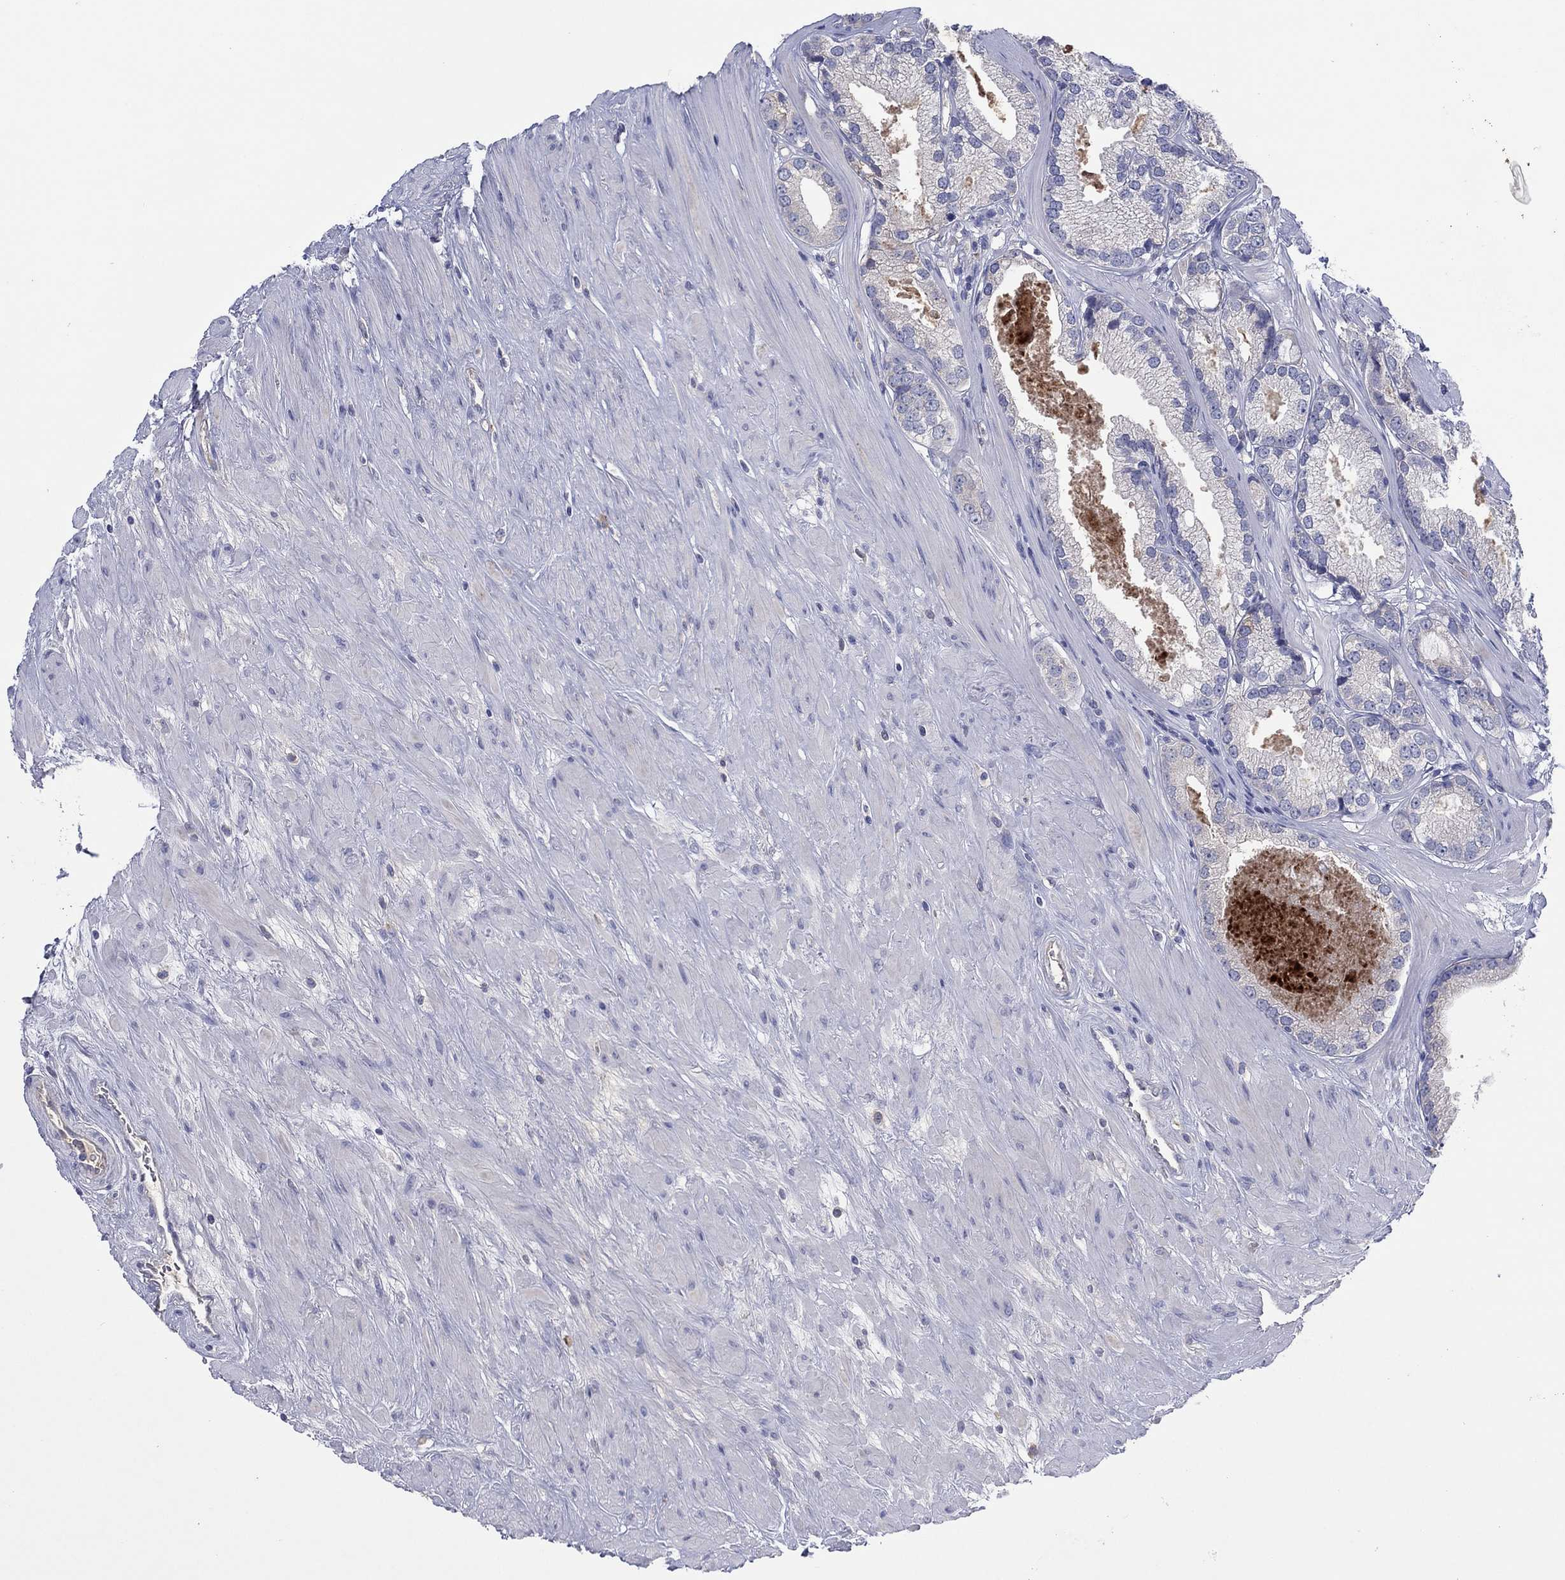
{"staining": {"intensity": "negative", "quantity": "none", "location": "none"}, "tissue": "prostate cancer", "cell_type": "Tumor cells", "image_type": "cancer", "snomed": [{"axis": "morphology", "description": "Adenocarcinoma, High grade"}, {"axis": "topography", "description": "Prostate and seminal vesicle, NOS"}], "caption": "Prostate adenocarcinoma (high-grade) was stained to show a protein in brown. There is no significant positivity in tumor cells.", "gene": "PLCL2", "patient": {"sex": "male", "age": 62}}